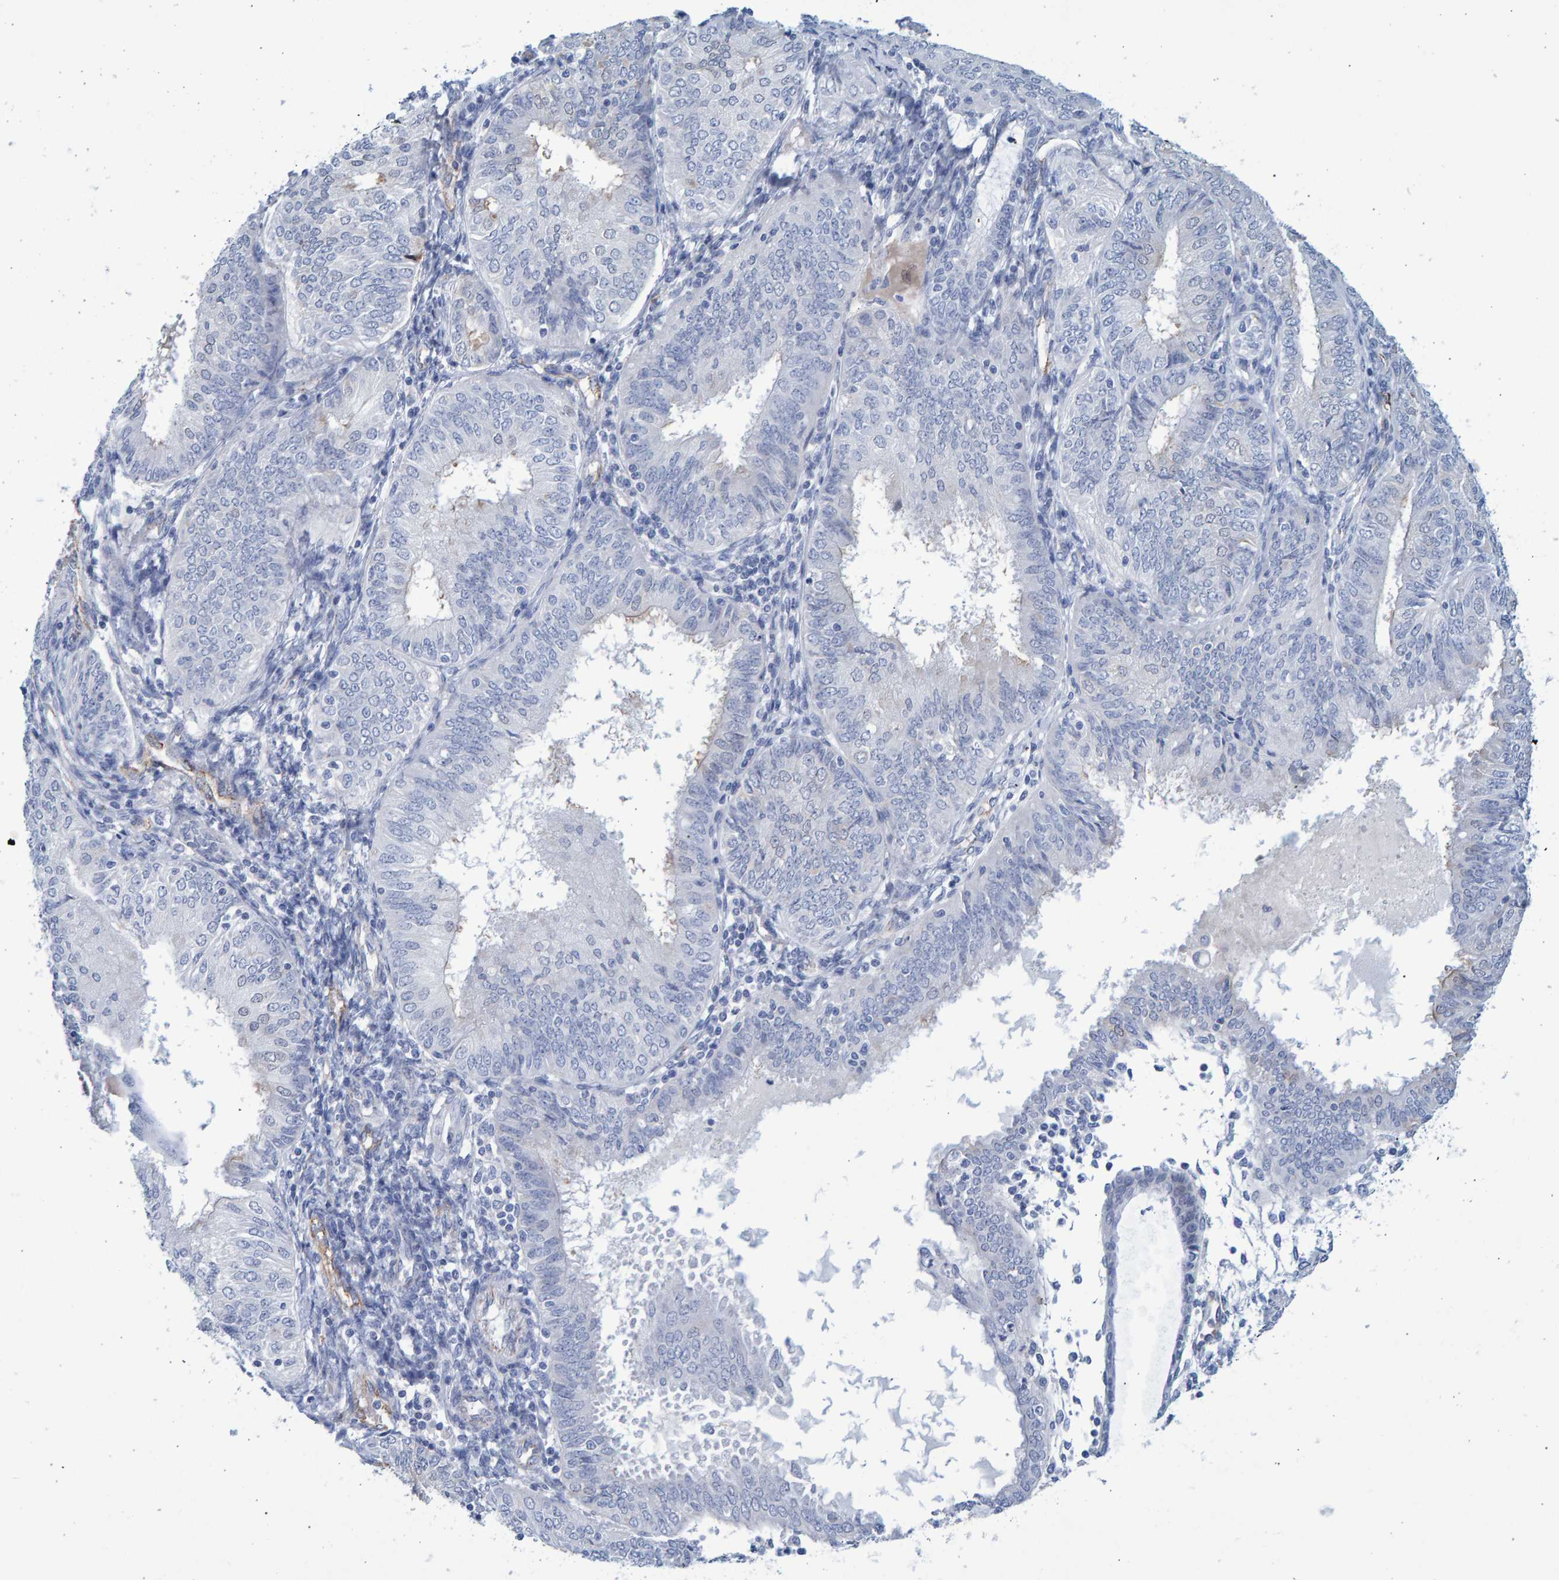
{"staining": {"intensity": "negative", "quantity": "none", "location": "none"}, "tissue": "endometrial cancer", "cell_type": "Tumor cells", "image_type": "cancer", "snomed": [{"axis": "morphology", "description": "Adenocarcinoma, NOS"}, {"axis": "topography", "description": "Endometrium"}], "caption": "IHC of adenocarcinoma (endometrial) demonstrates no staining in tumor cells.", "gene": "SLC34A3", "patient": {"sex": "female", "age": 58}}